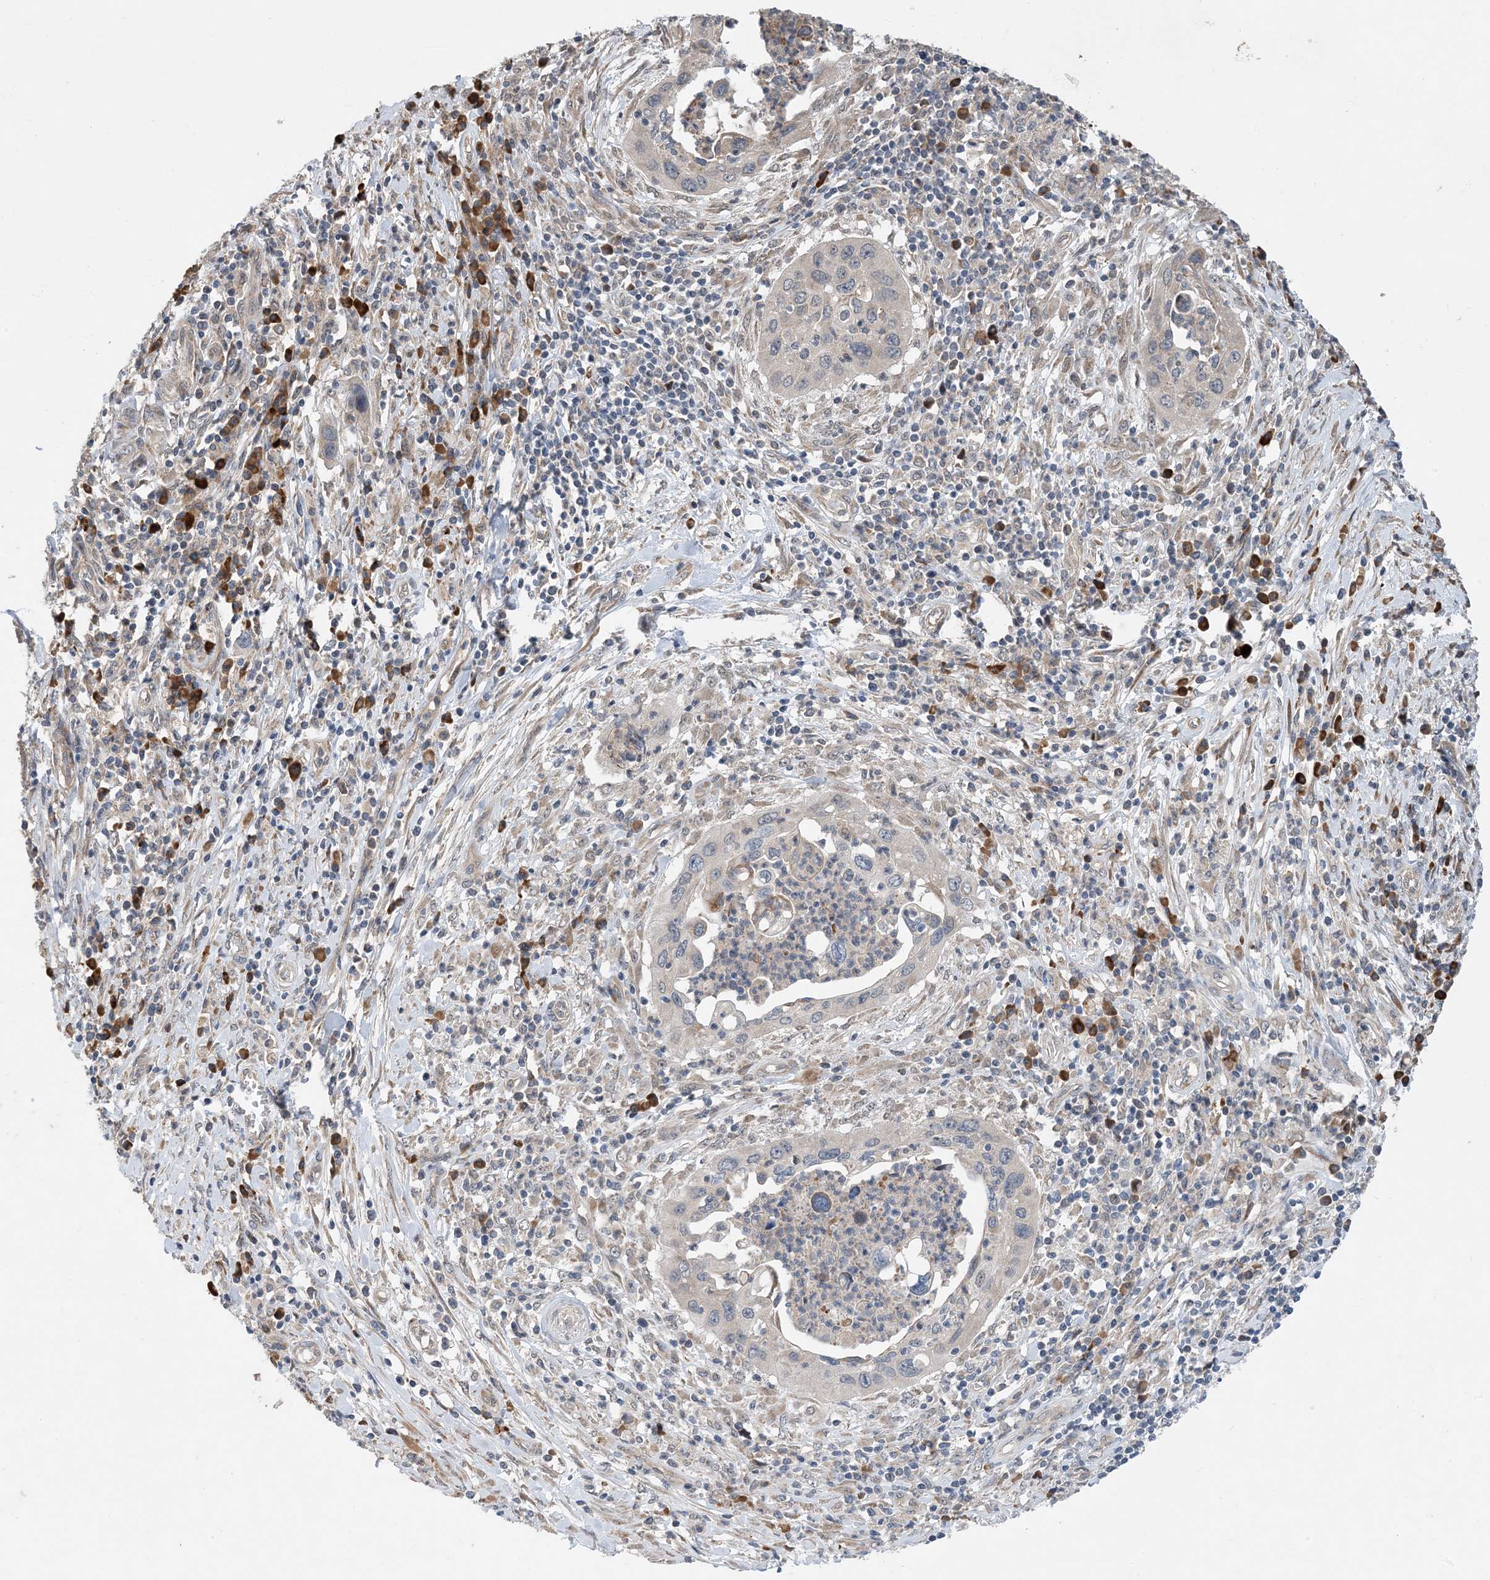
{"staining": {"intensity": "negative", "quantity": "none", "location": "none"}, "tissue": "cervical cancer", "cell_type": "Tumor cells", "image_type": "cancer", "snomed": [{"axis": "morphology", "description": "Squamous cell carcinoma, NOS"}, {"axis": "topography", "description": "Cervix"}], "caption": "This photomicrograph is of squamous cell carcinoma (cervical) stained with immunohistochemistry to label a protein in brown with the nuclei are counter-stained blue. There is no staining in tumor cells.", "gene": "PHOSPHO2", "patient": {"sex": "female", "age": 38}}